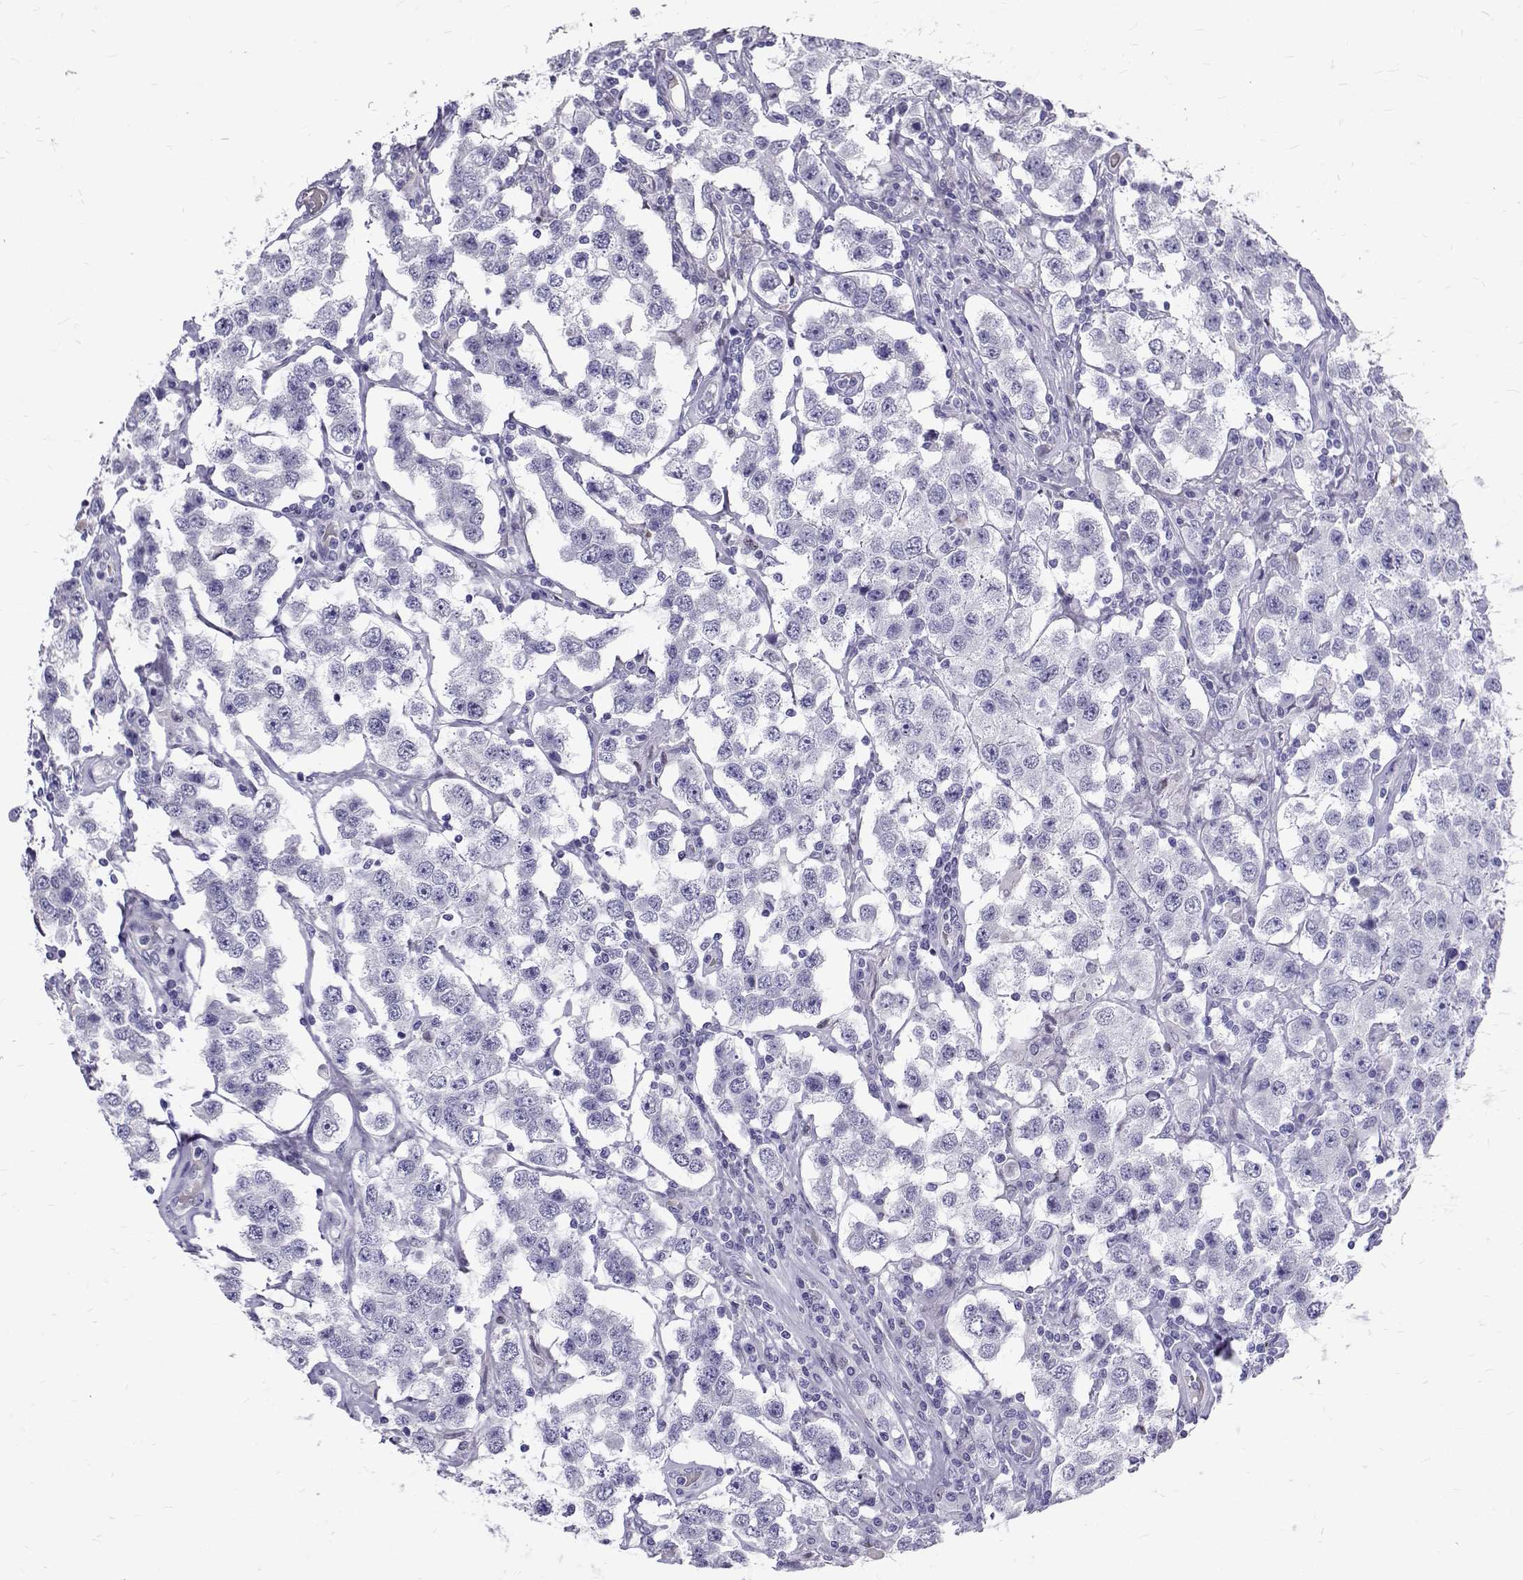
{"staining": {"intensity": "negative", "quantity": "none", "location": "none"}, "tissue": "testis cancer", "cell_type": "Tumor cells", "image_type": "cancer", "snomed": [{"axis": "morphology", "description": "Seminoma, NOS"}, {"axis": "topography", "description": "Testis"}], "caption": "There is no significant expression in tumor cells of seminoma (testis).", "gene": "IGSF1", "patient": {"sex": "male", "age": 52}}